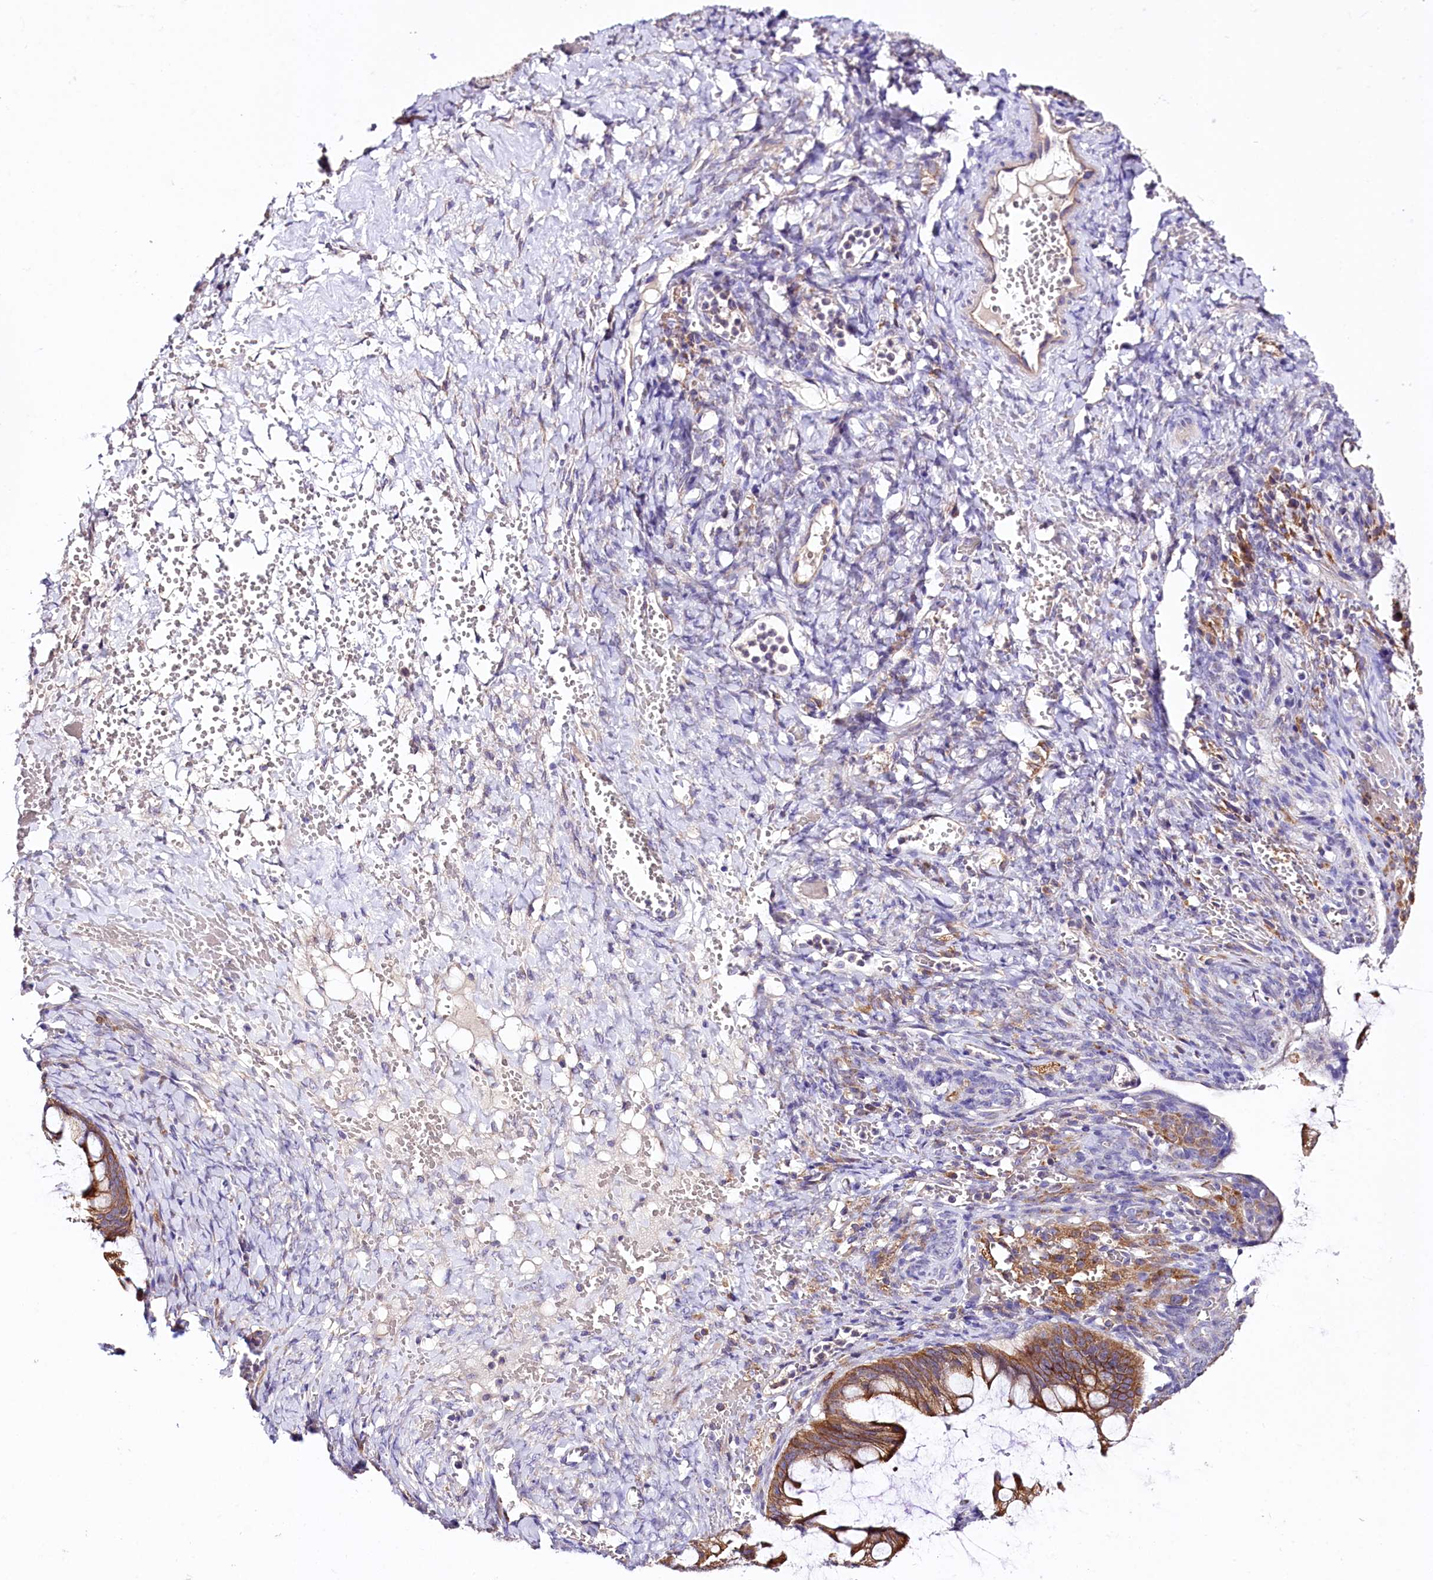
{"staining": {"intensity": "strong", "quantity": ">75%", "location": "cytoplasmic/membranous"}, "tissue": "ovarian cancer", "cell_type": "Tumor cells", "image_type": "cancer", "snomed": [{"axis": "morphology", "description": "Cystadenocarcinoma, mucinous, NOS"}, {"axis": "topography", "description": "Ovary"}], "caption": "High-magnification brightfield microscopy of ovarian cancer (mucinous cystadenocarcinoma) stained with DAB (brown) and counterstained with hematoxylin (blue). tumor cells exhibit strong cytoplasmic/membranous expression is present in about>75% of cells.", "gene": "SACM1L", "patient": {"sex": "female", "age": 73}}